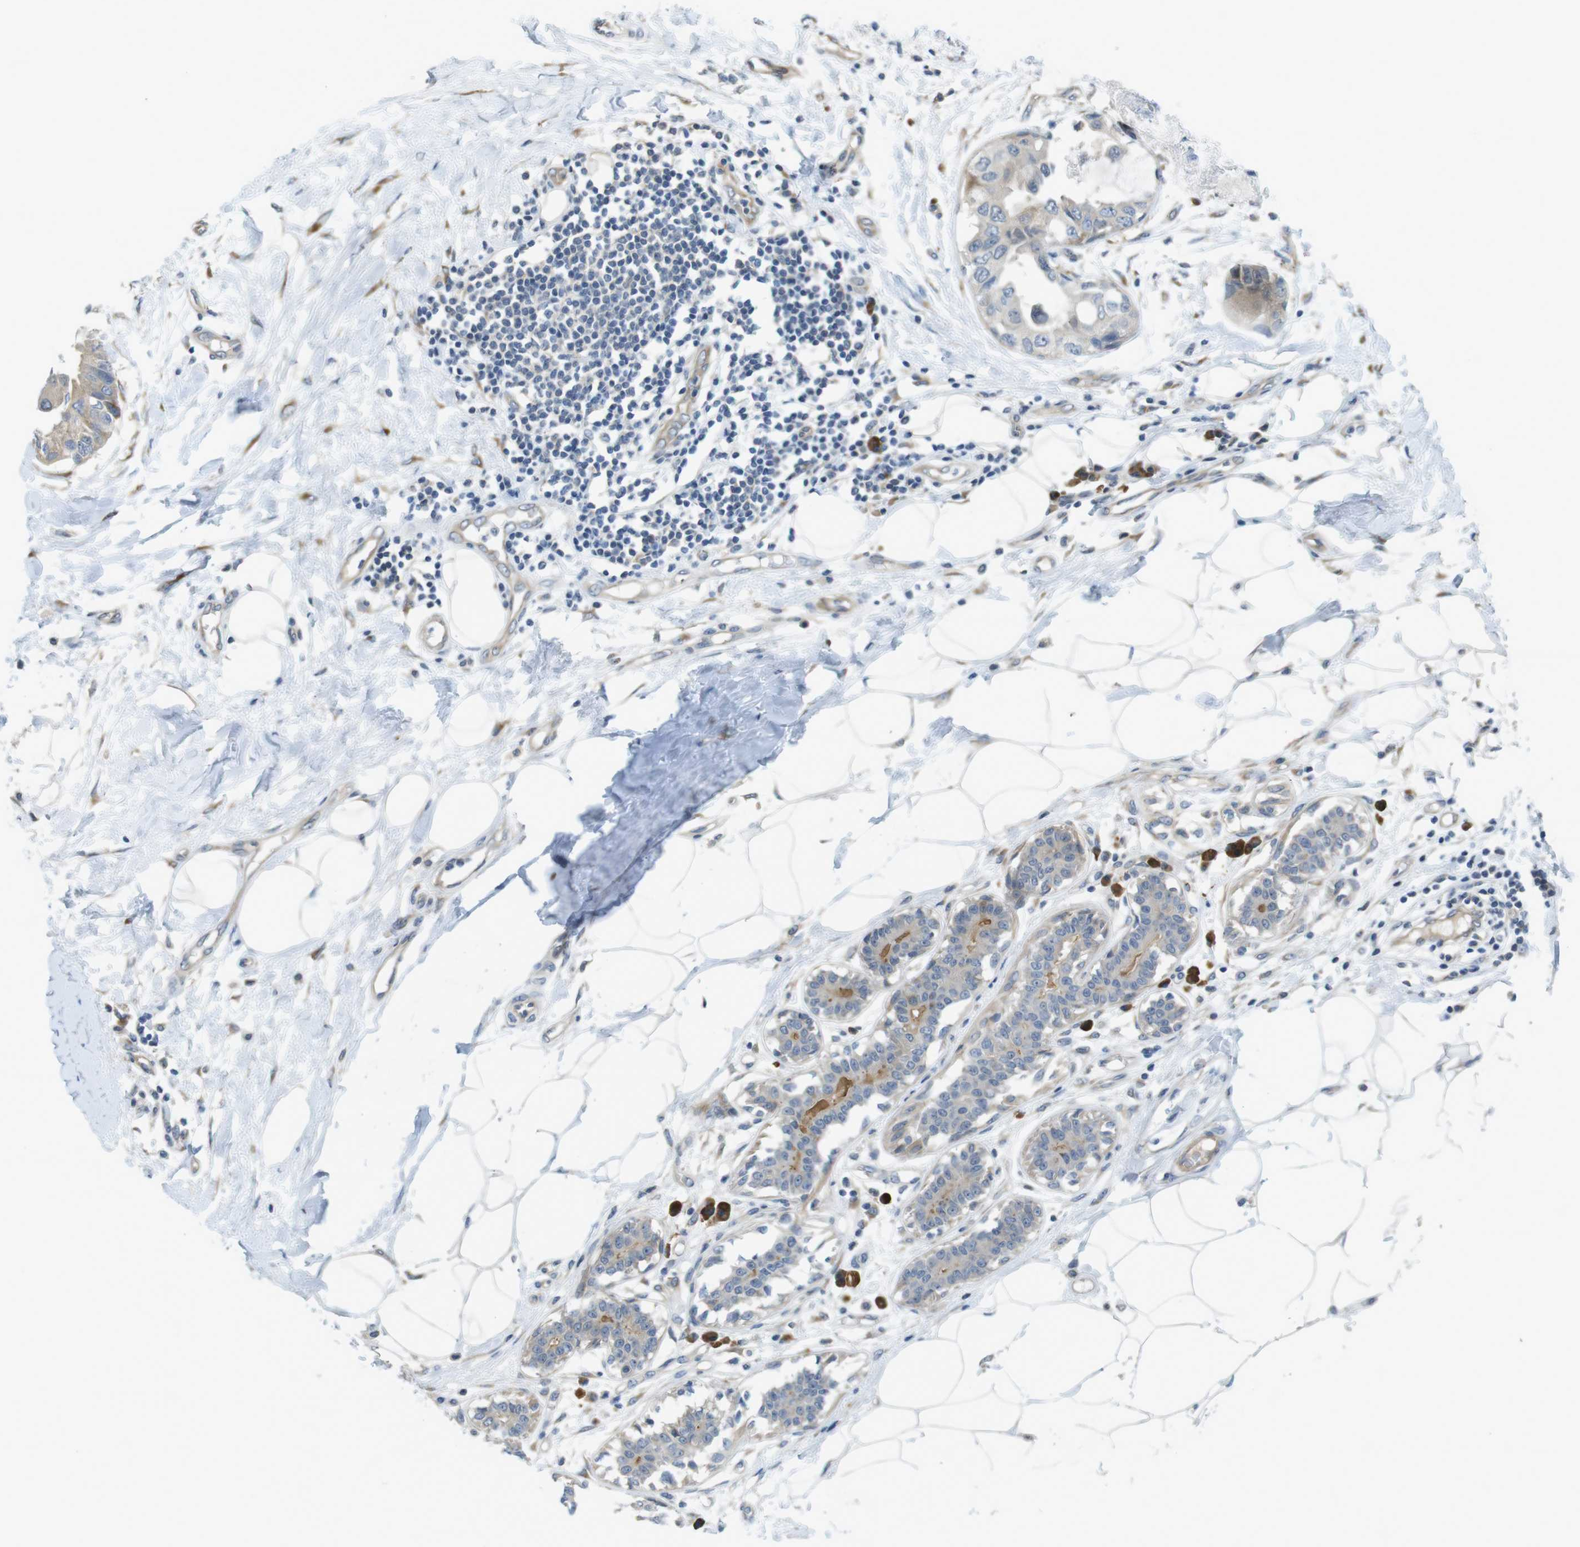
{"staining": {"intensity": "weak", "quantity": "25%-75%", "location": "cytoplasmic/membranous"}, "tissue": "breast cancer", "cell_type": "Tumor cells", "image_type": "cancer", "snomed": [{"axis": "morphology", "description": "Duct carcinoma"}, {"axis": "topography", "description": "Breast"}], "caption": "A photomicrograph showing weak cytoplasmic/membranous positivity in about 25%-75% of tumor cells in breast cancer (invasive ductal carcinoma), as visualized by brown immunohistochemical staining.", "gene": "FLCN", "patient": {"sex": "female", "age": 40}}